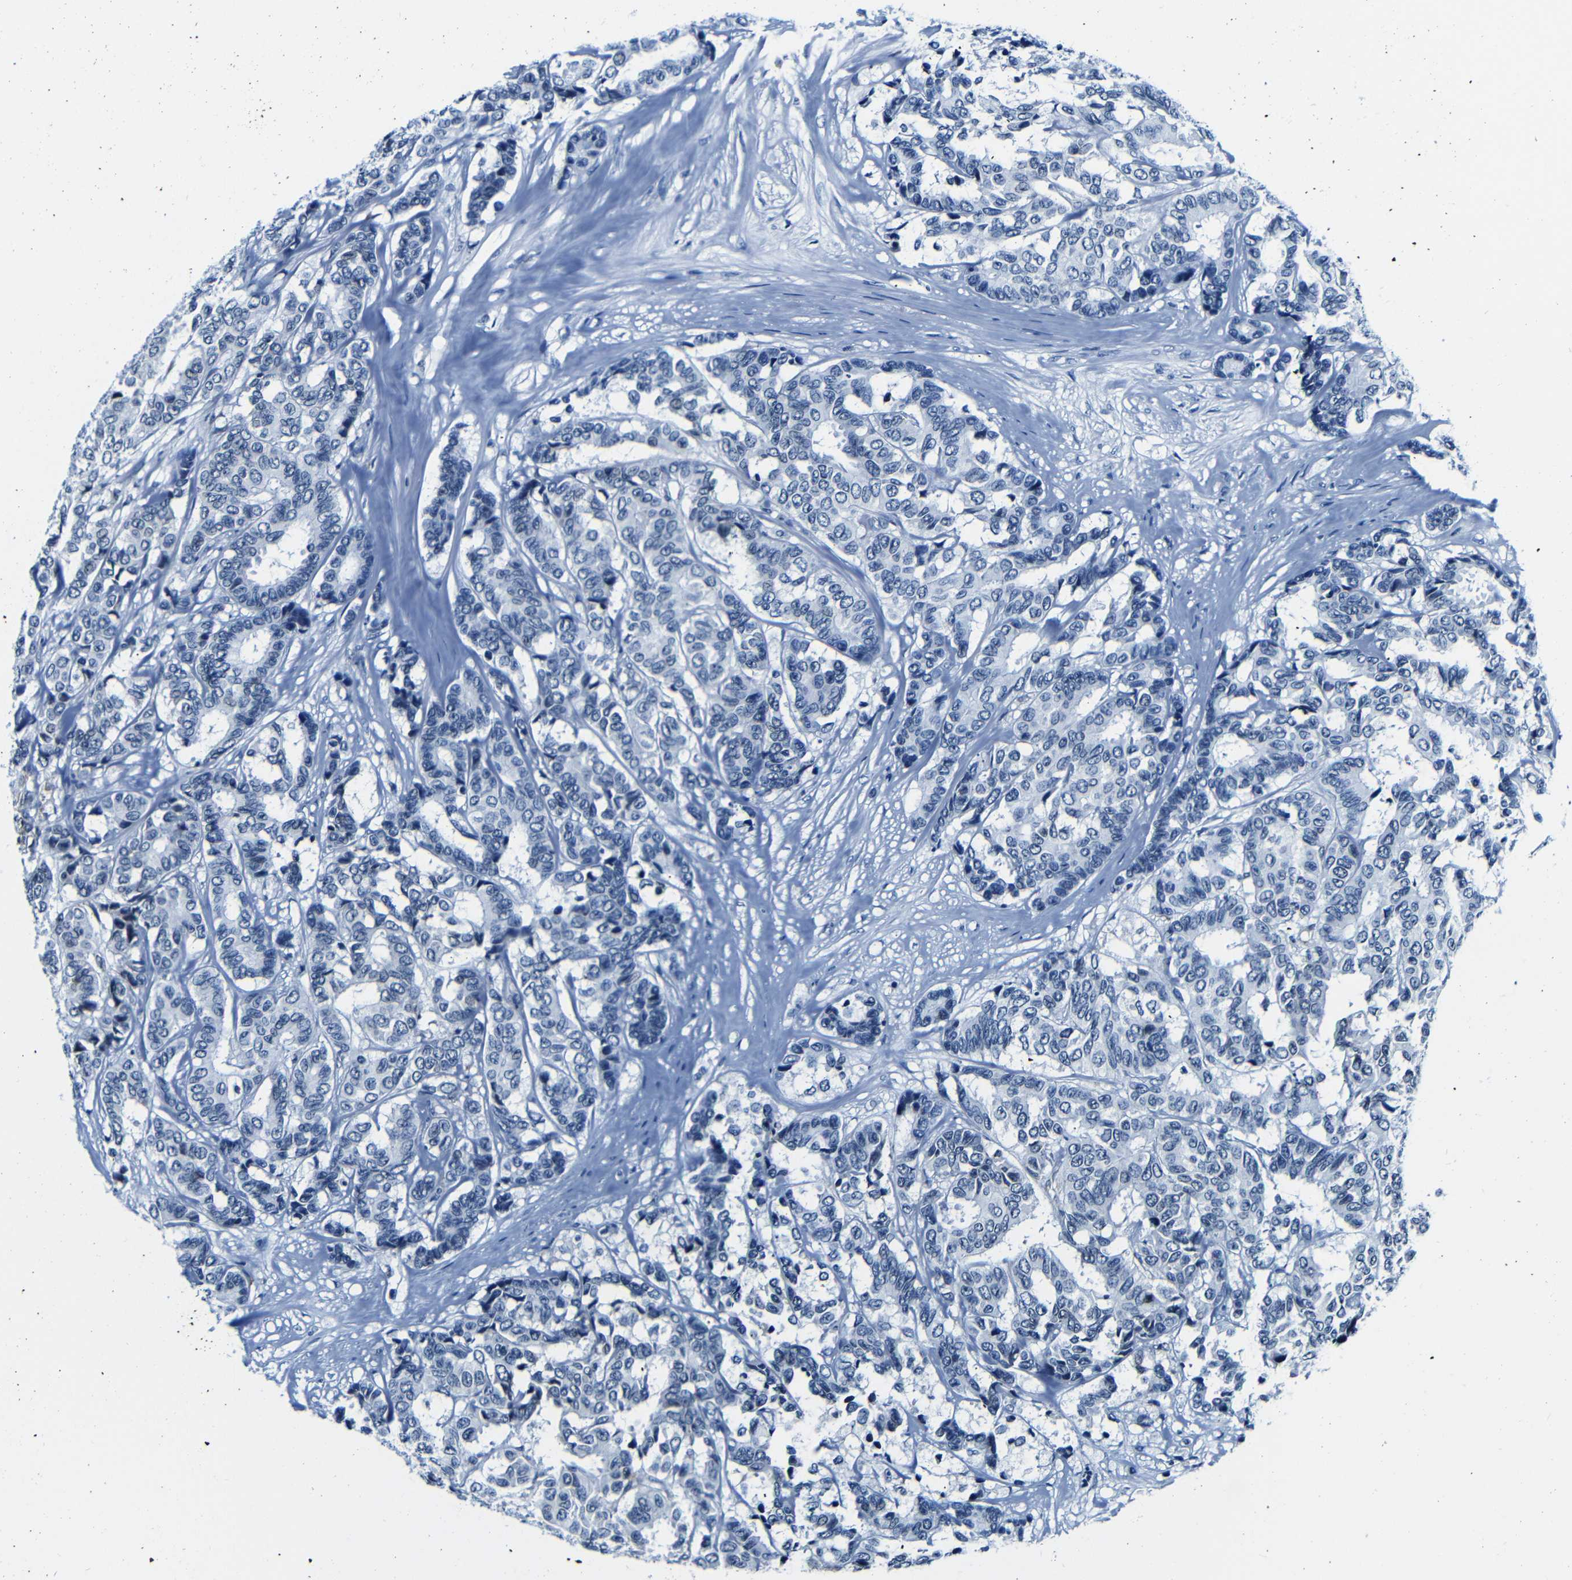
{"staining": {"intensity": "negative", "quantity": "none", "location": "none"}, "tissue": "breast cancer", "cell_type": "Tumor cells", "image_type": "cancer", "snomed": [{"axis": "morphology", "description": "Duct carcinoma"}, {"axis": "topography", "description": "Breast"}], "caption": "Photomicrograph shows no significant protein expression in tumor cells of breast cancer.", "gene": "NCBP3", "patient": {"sex": "female", "age": 87}}